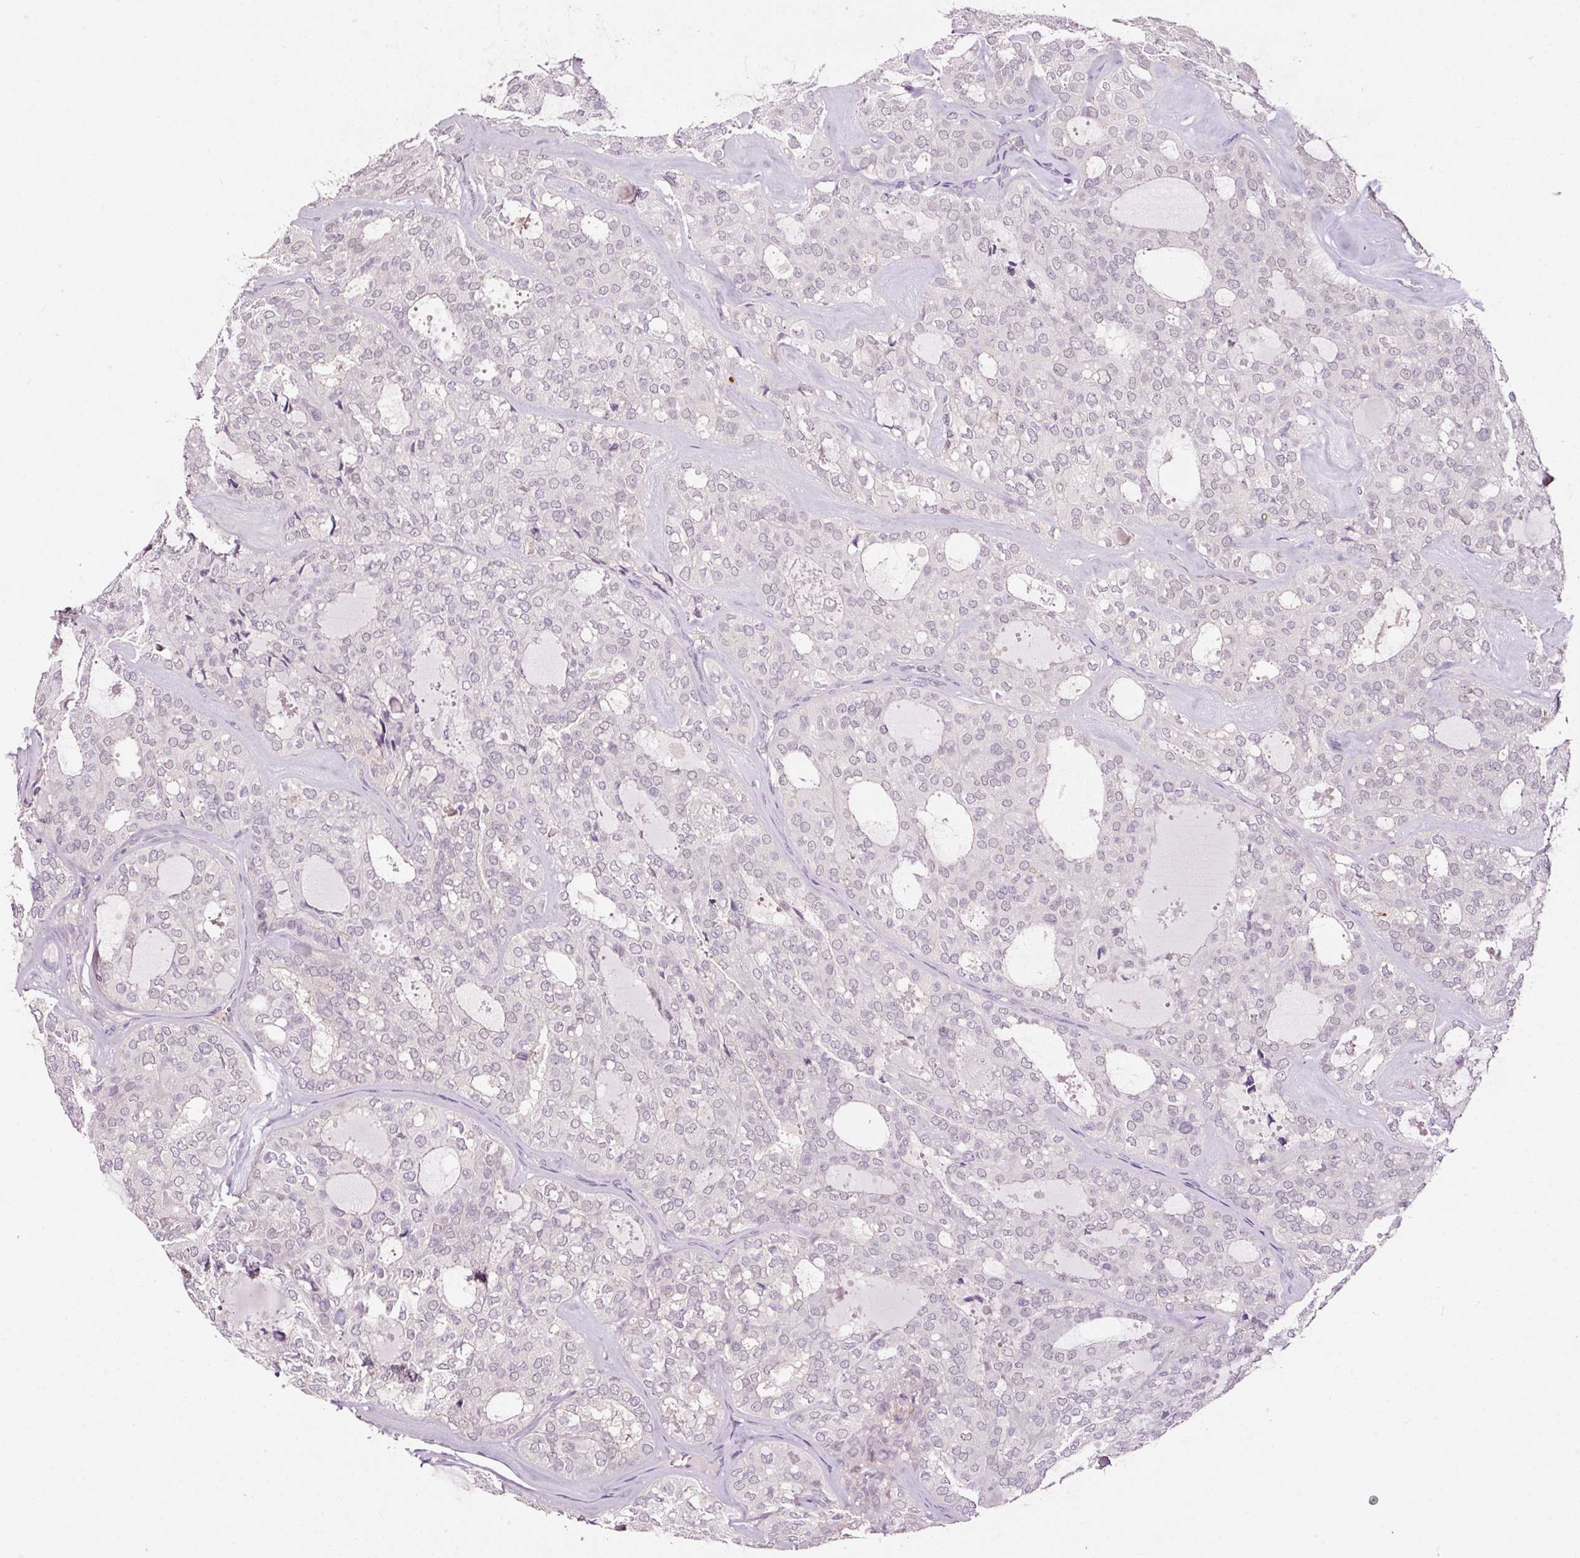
{"staining": {"intensity": "negative", "quantity": "none", "location": "none"}, "tissue": "thyroid cancer", "cell_type": "Tumor cells", "image_type": "cancer", "snomed": [{"axis": "morphology", "description": "Follicular adenoma carcinoma, NOS"}, {"axis": "topography", "description": "Thyroid gland"}], "caption": "Tumor cells show no significant positivity in thyroid cancer (follicular adenoma carcinoma).", "gene": "ABCB4", "patient": {"sex": "male", "age": 75}}